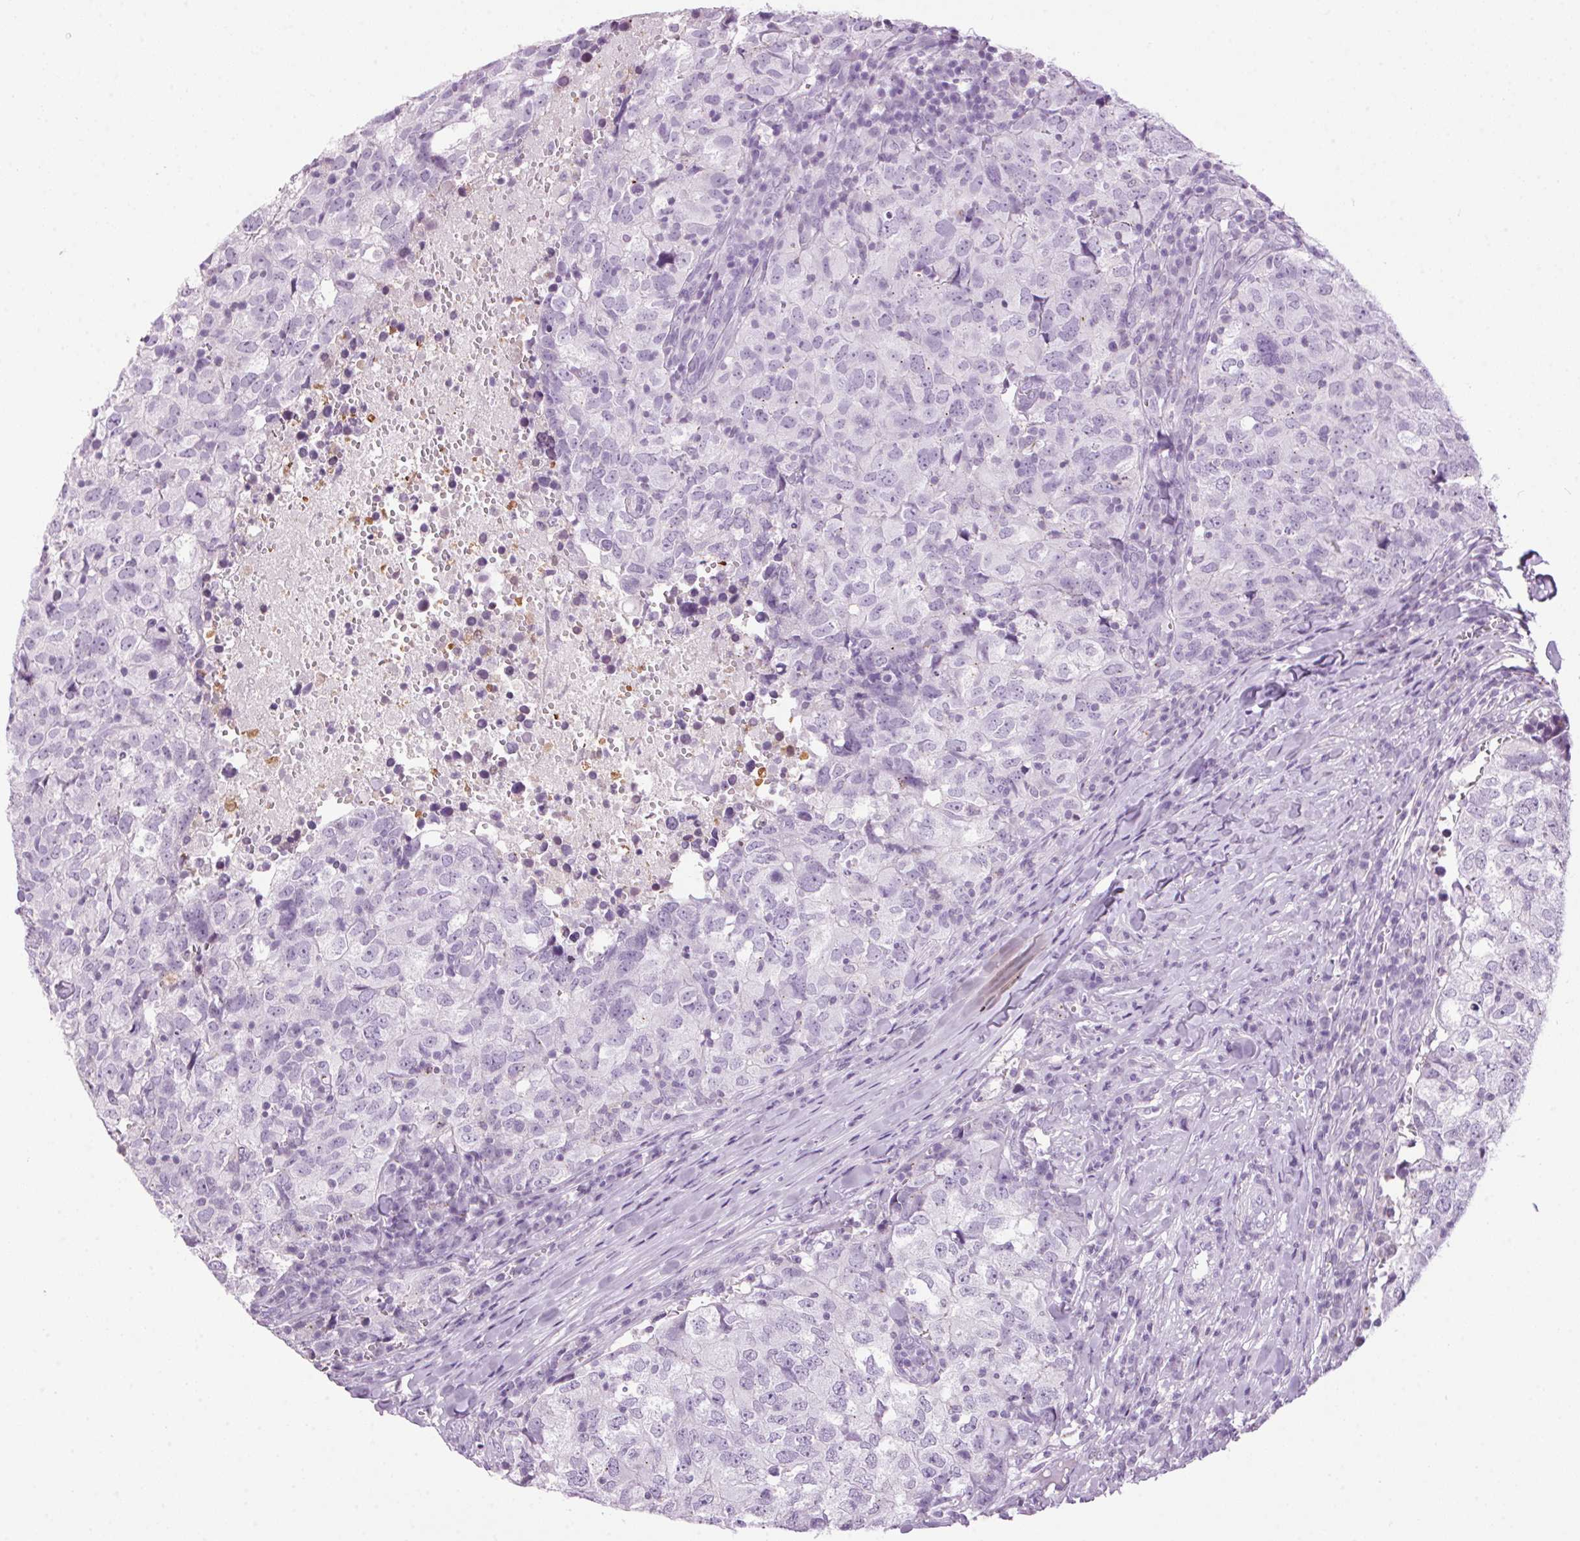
{"staining": {"intensity": "negative", "quantity": "none", "location": "none"}, "tissue": "breast cancer", "cell_type": "Tumor cells", "image_type": "cancer", "snomed": [{"axis": "morphology", "description": "Duct carcinoma"}, {"axis": "topography", "description": "Breast"}], "caption": "Breast cancer (invasive ductal carcinoma) was stained to show a protein in brown. There is no significant positivity in tumor cells.", "gene": "TMEM88B", "patient": {"sex": "female", "age": 30}}